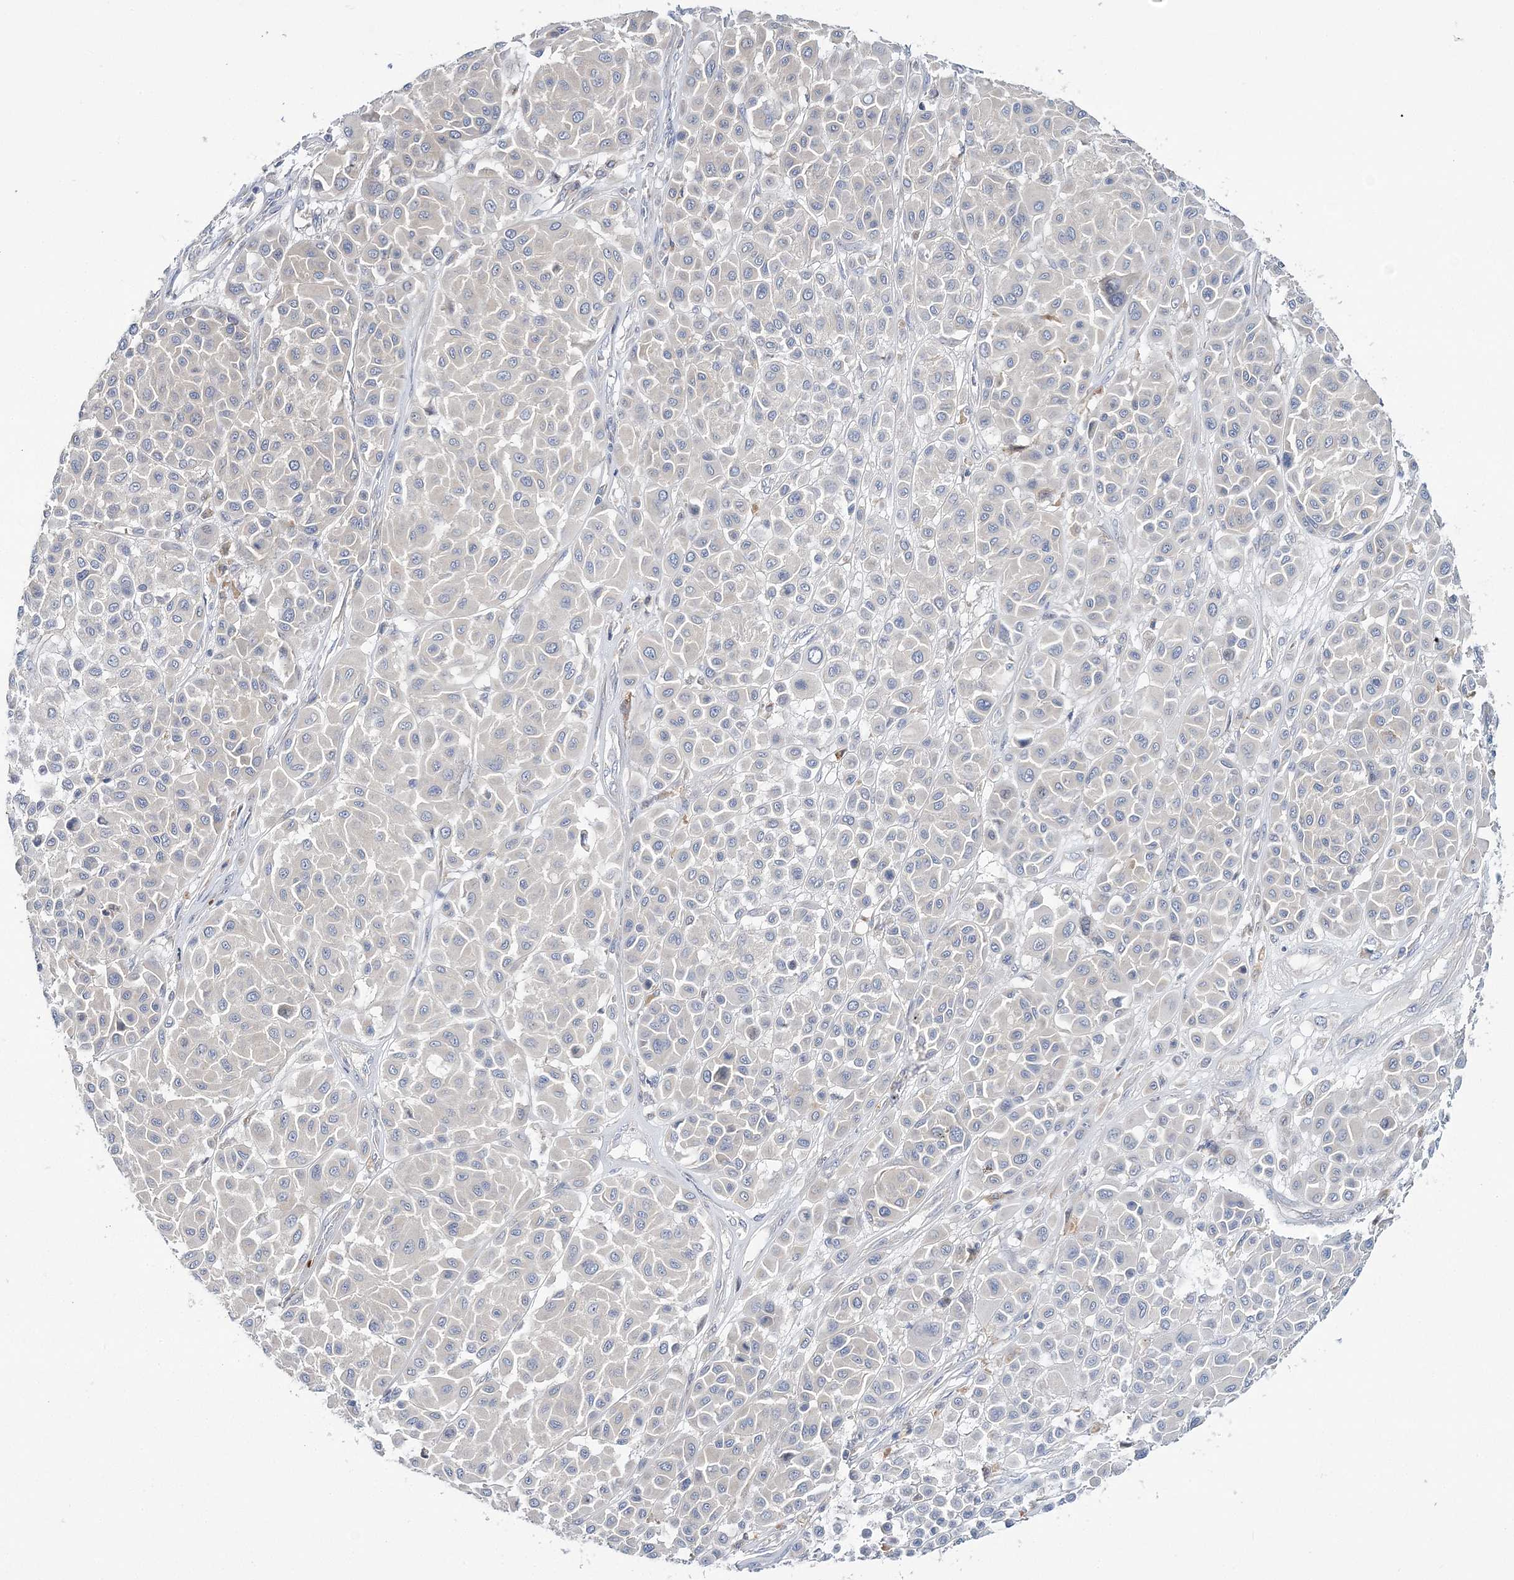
{"staining": {"intensity": "negative", "quantity": "none", "location": "none"}, "tissue": "melanoma", "cell_type": "Tumor cells", "image_type": "cancer", "snomed": [{"axis": "morphology", "description": "Malignant melanoma, Metastatic site"}, {"axis": "topography", "description": "Soft tissue"}], "caption": "This is a photomicrograph of immunohistochemistry staining of malignant melanoma (metastatic site), which shows no expression in tumor cells. (Brightfield microscopy of DAB IHC at high magnification).", "gene": "ATP11B", "patient": {"sex": "male", "age": 41}}